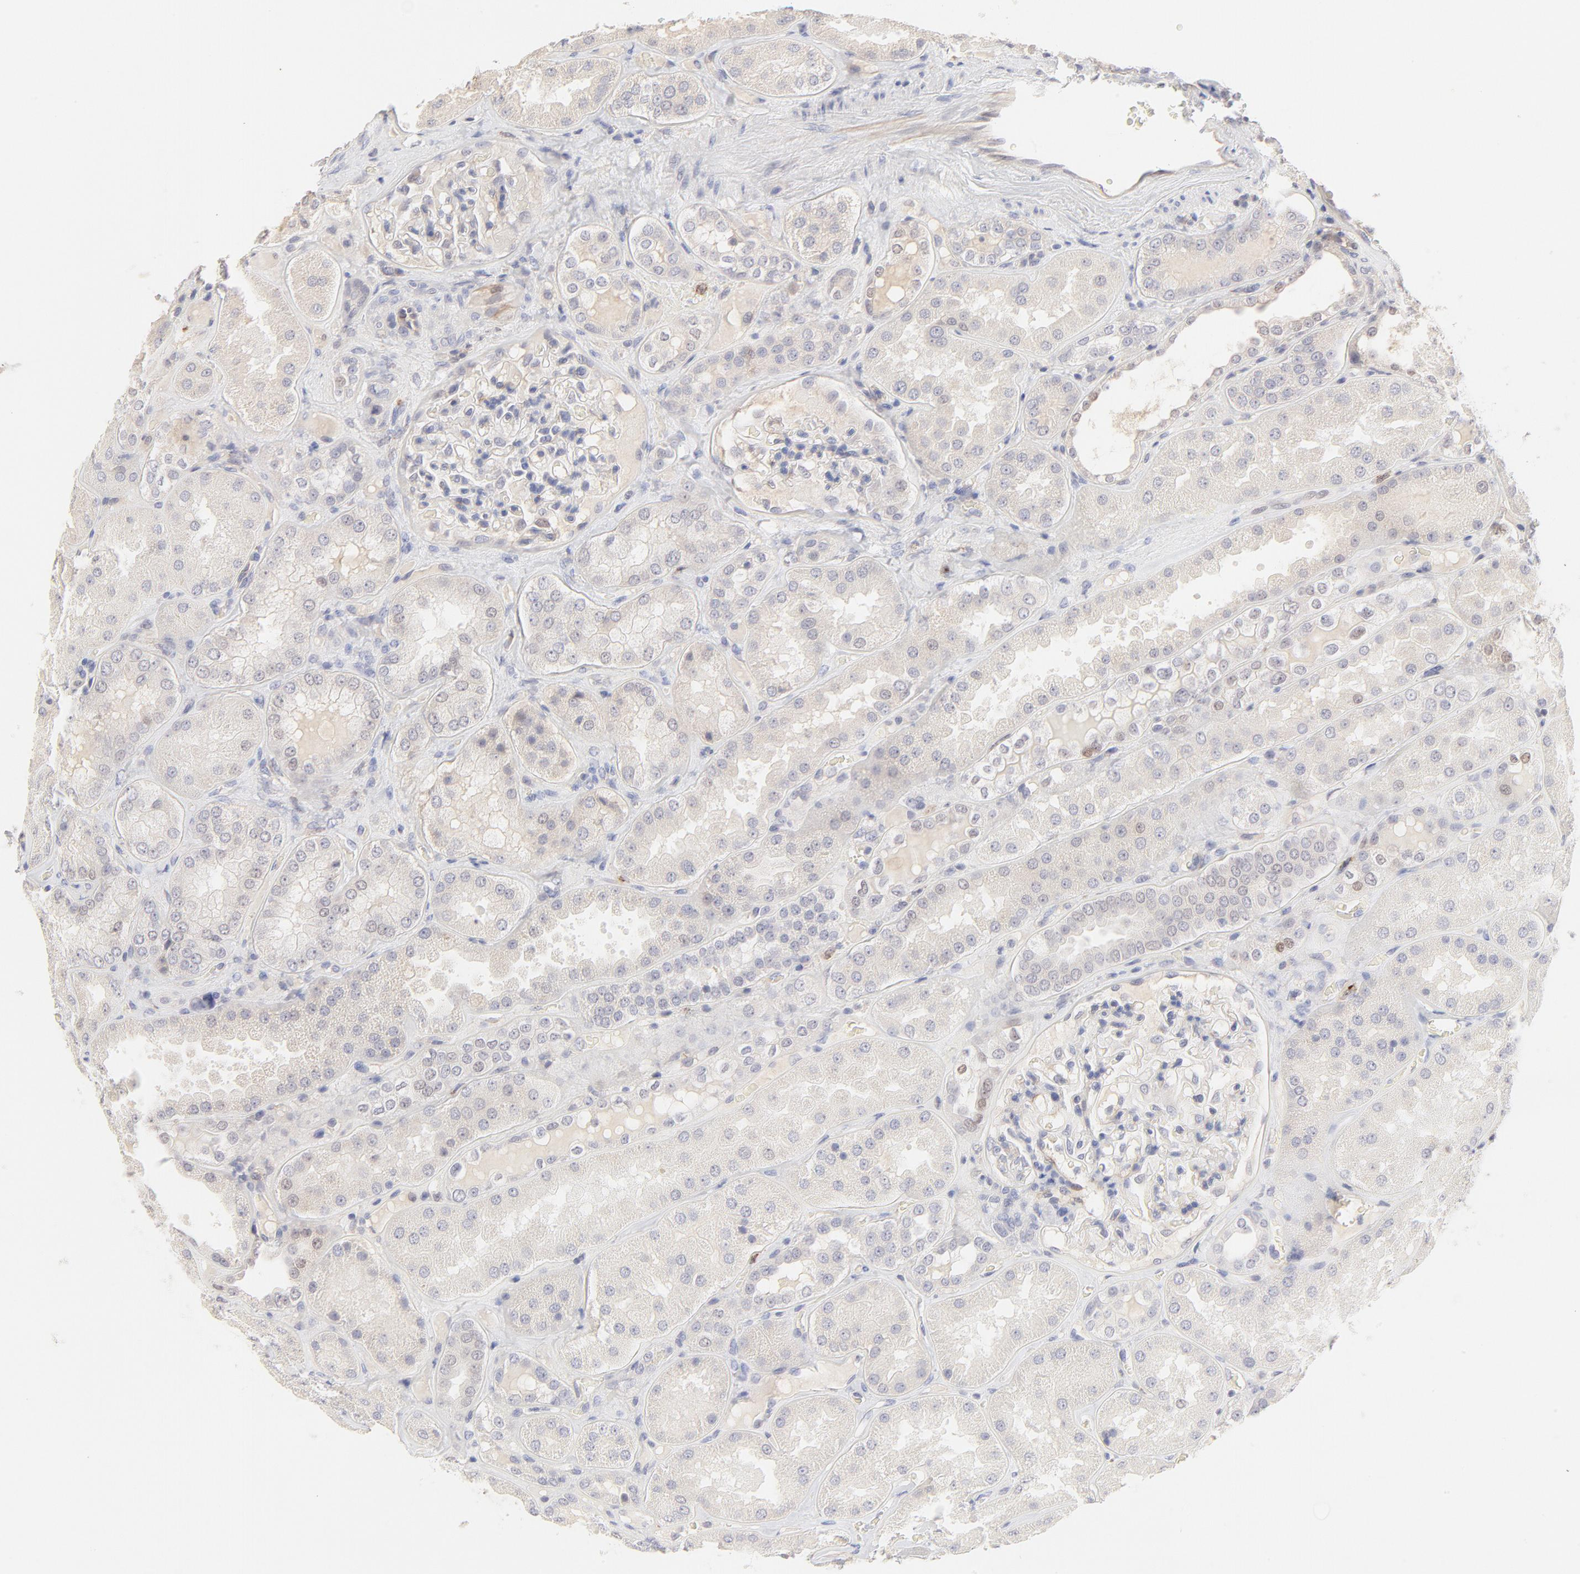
{"staining": {"intensity": "negative", "quantity": "none", "location": "none"}, "tissue": "kidney", "cell_type": "Cells in glomeruli", "image_type": "normal", "snomed": [{"axis": "morphology", "description": "Normal tissue, NOS"}, {"axis": "topography", "description": "Kidney"}], "caption": "Immunohistochemical staining of benign kidney demonstrates no significant expression in cells in glomeruli.", "gene": "ELF3", "patient": {"sex": "female", "age": 56}}